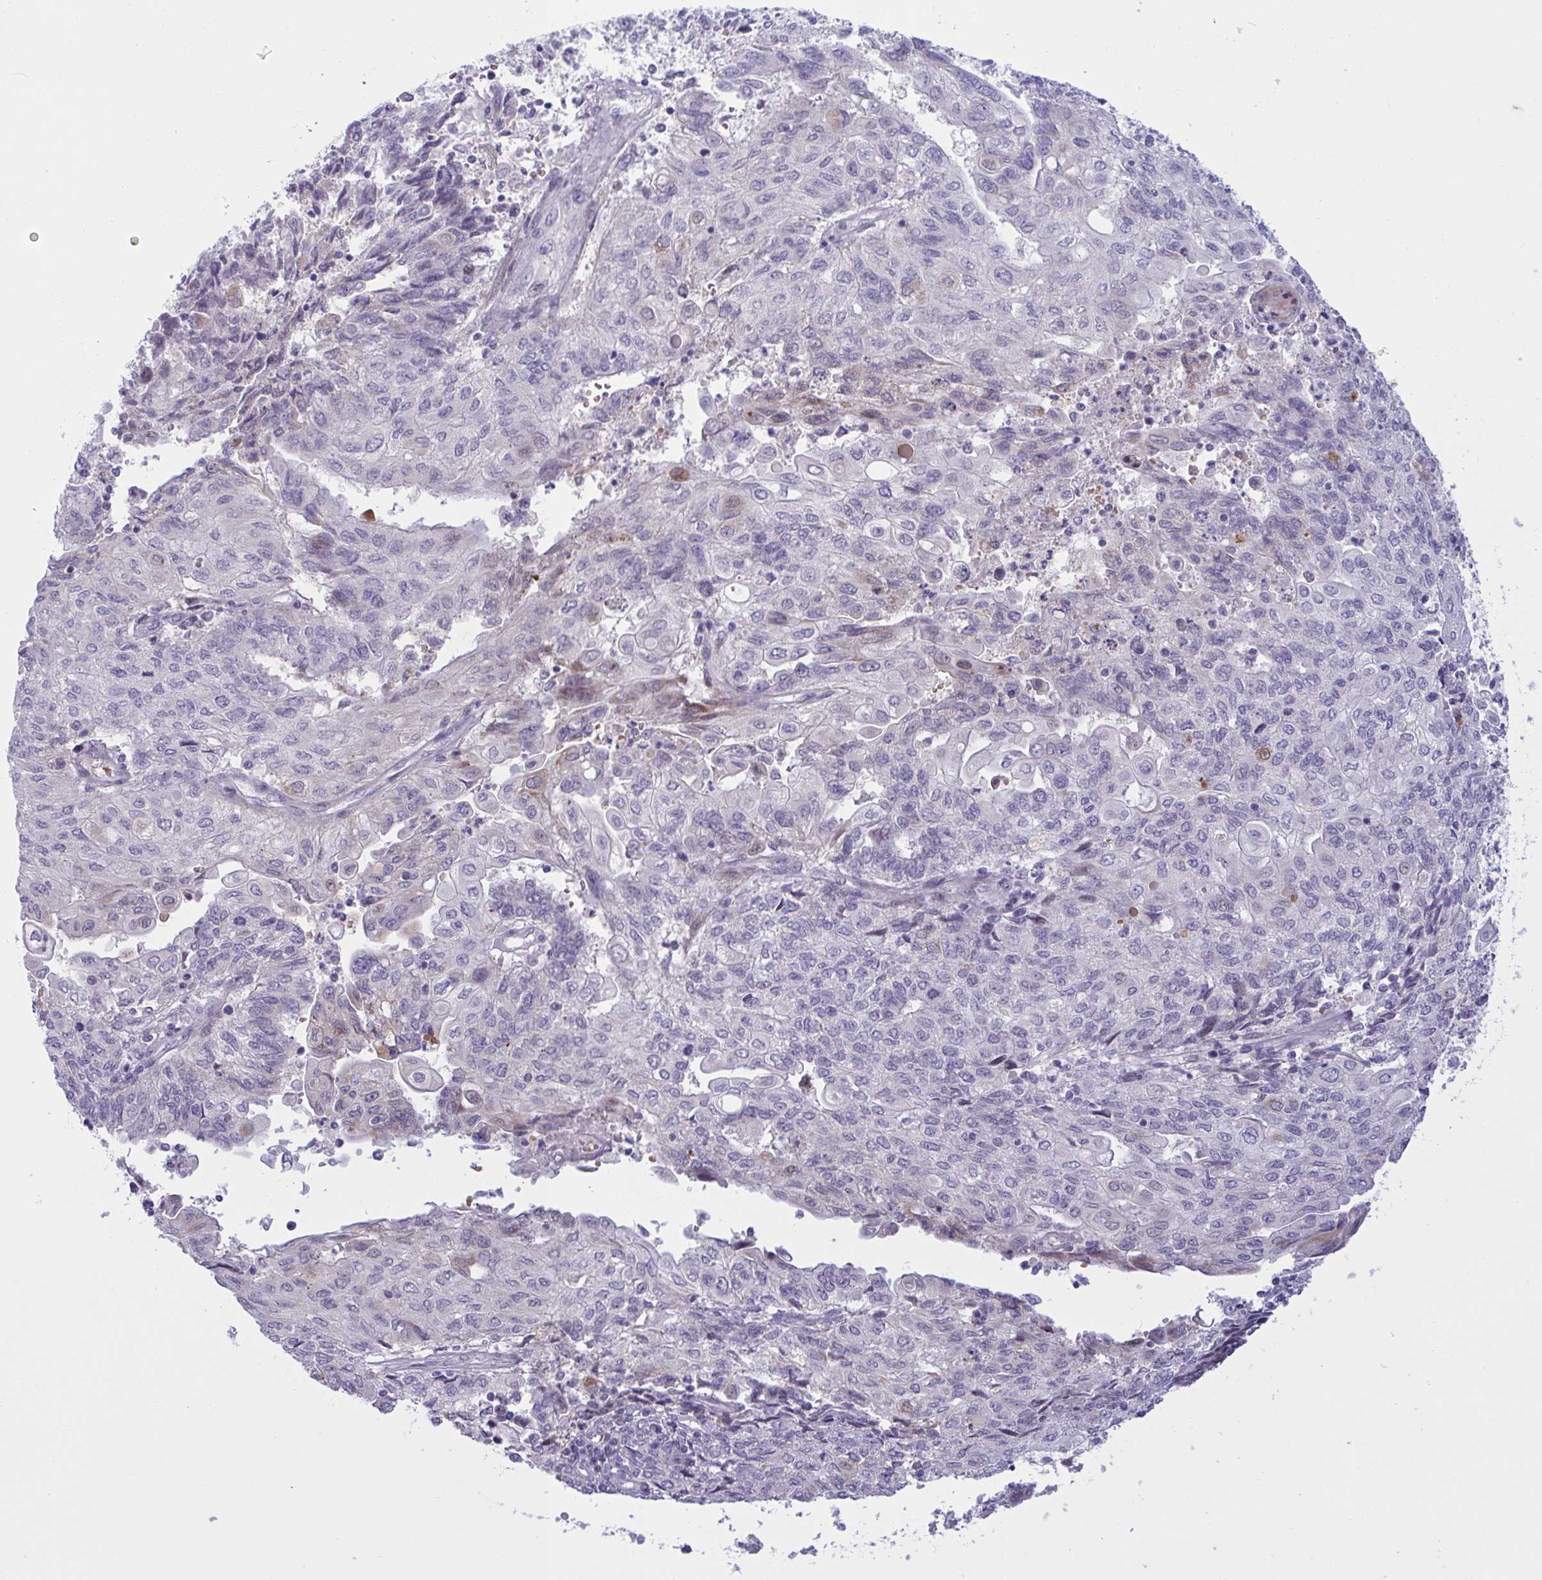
{"staining": {"intensity": "negative", "quantity": "none", "location": "none"}, "tissue": "endometrial cancer", "cell_type": "Tumor cells", "image_type": "cancer", "snomed": [{"axis": "morphology", "description": "Adenocarcinoma, NOS"}, {"axis": "topography", "description": "Endometrium"}], "caption": "DAB (3,3'-diaminobenzidine) immunohistochemical staining of human endometrial cancer shows no significant positivity in tumor cells.", "gene": "VWC2", "patient": {"sex": "female", "age": 54}}